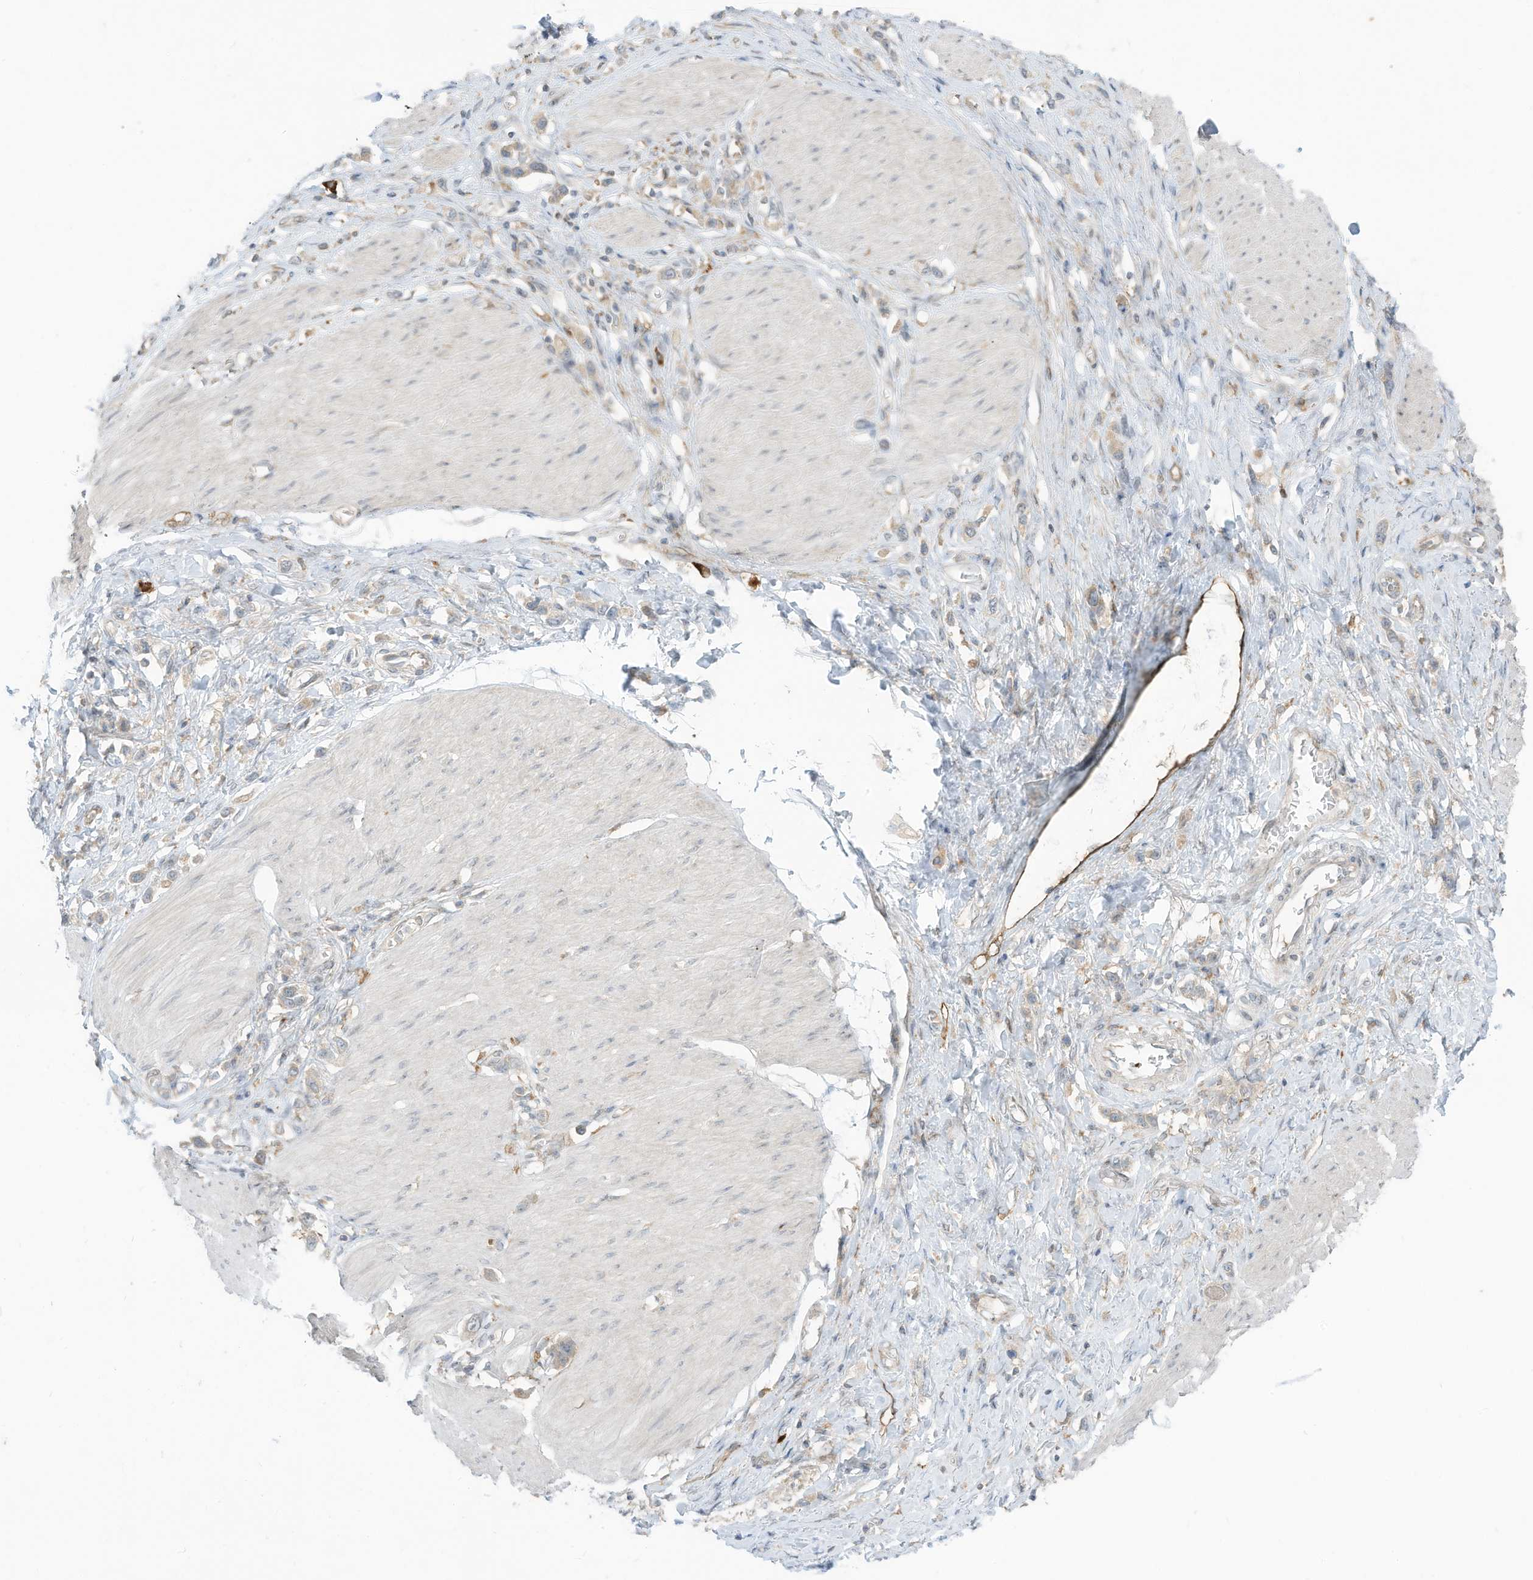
{"staining": {"intensity": "weak", "quantity": "<25%", "location": "cytoplasmic/membranous"}, "tissue": "stomach cancer", "cell_type": "Tumor cells", "image_type": "cancer", "snomed": [{"axis": "morphology", "description": "Normal tissue, NOS"}, {"axis": "morphology", "description": "Adenocarcinoma, NOS"}, {"axis": "topography", "description": "Stomach, upper"}, {"axis": "topography", "description": "Stomach"}], "caption": "Tumor cells show no significant staining in adenocarcinoma (stomach).", "gene": "DZIP3", "patient": {"sex": "female", "age": 65}}